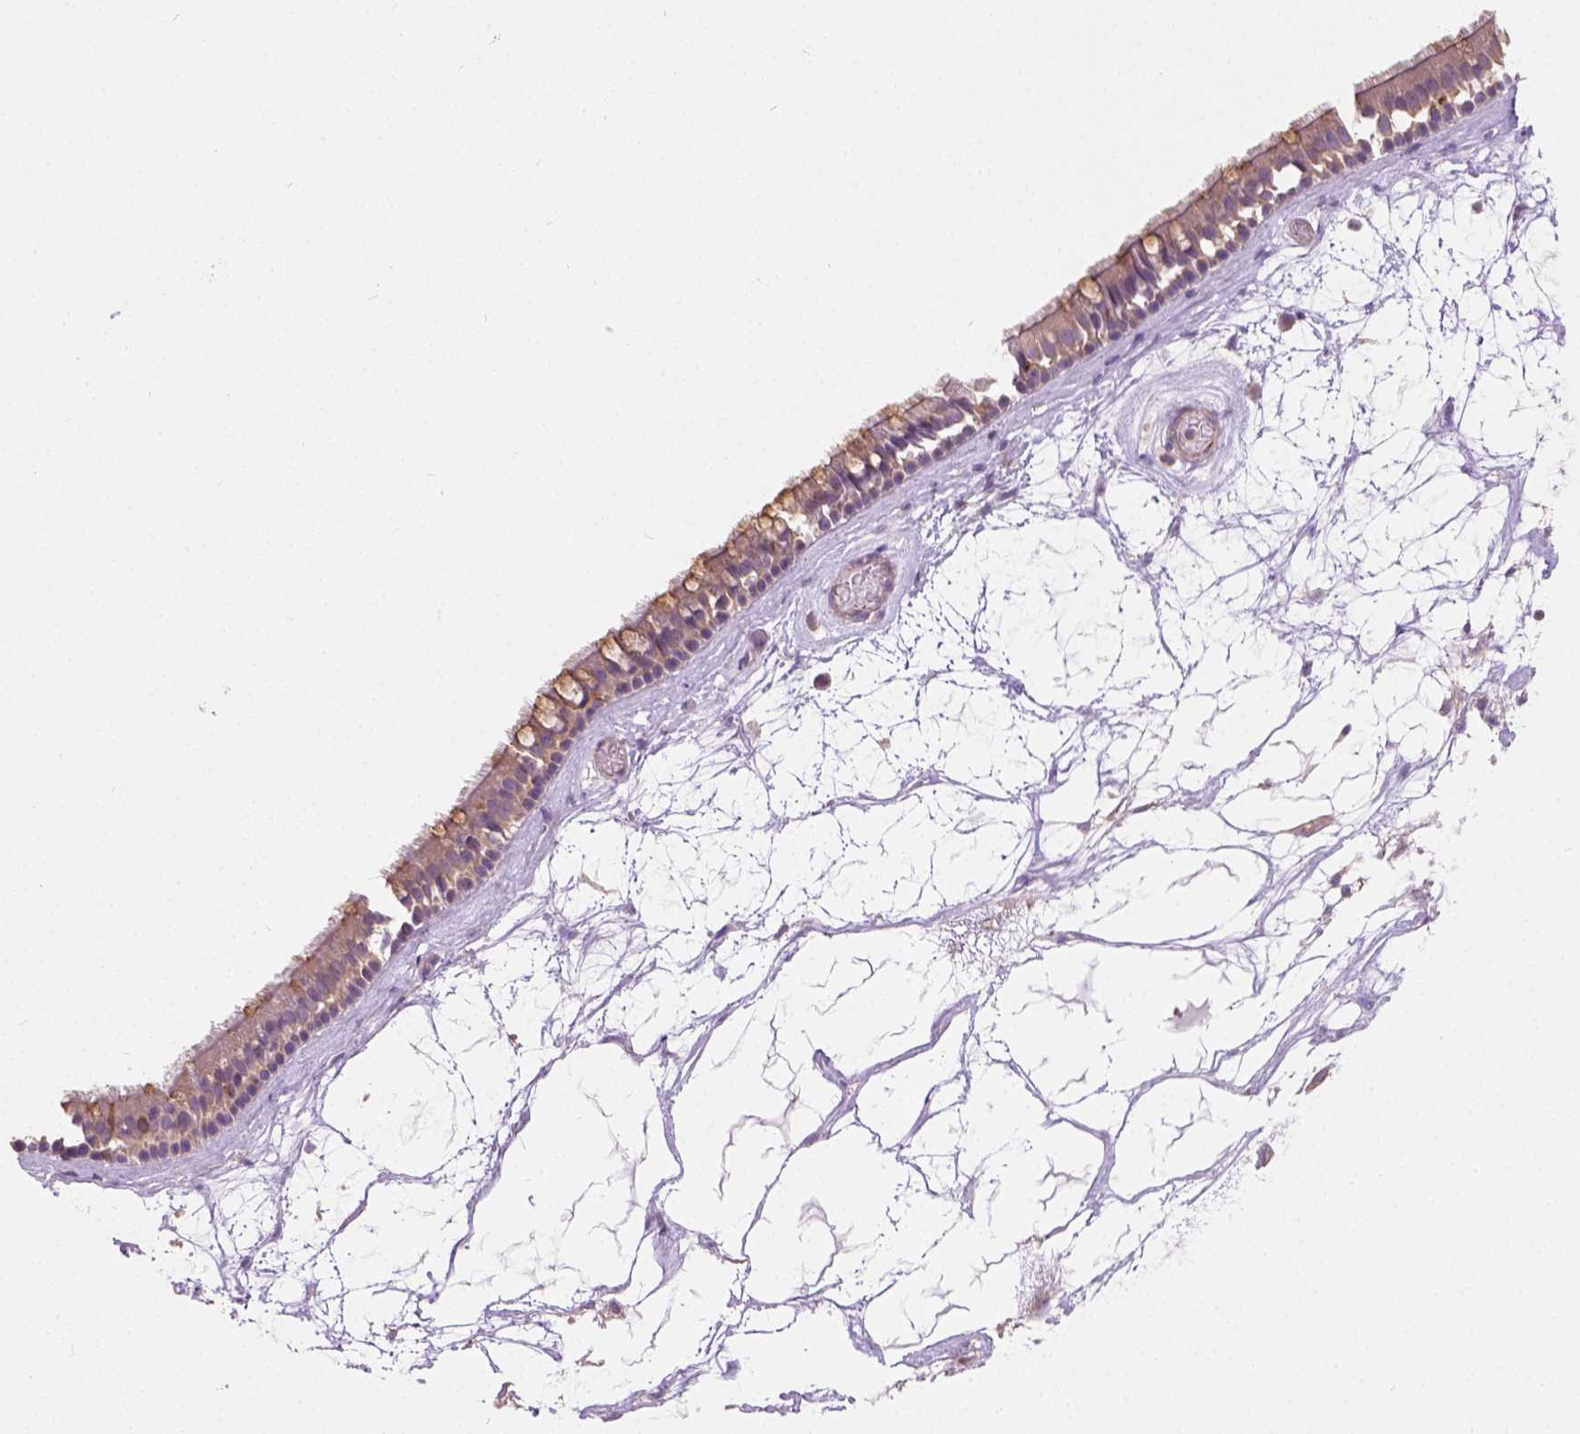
{"staining": {"intensity": "moderate", "quantity": "<25%", "location": "cytoplasmic/membranous"}, "tissue": "nasopharynx", "cell_type": "Respiratory epithelial cells", "image_type": "normal", "snomed": [{"axis": "morphology", "description": "Normal tissue, NOS"}, {"axis": "topography", "description": "Nasopharynx"}], "caption": "Respiratory epithelial cells show moderate cytoplasmic/membranous expression in about <25% of cells in benign nasopharynx.", "gene": "CRACR2A", "patient": {"sex": "male", "age": 68}}